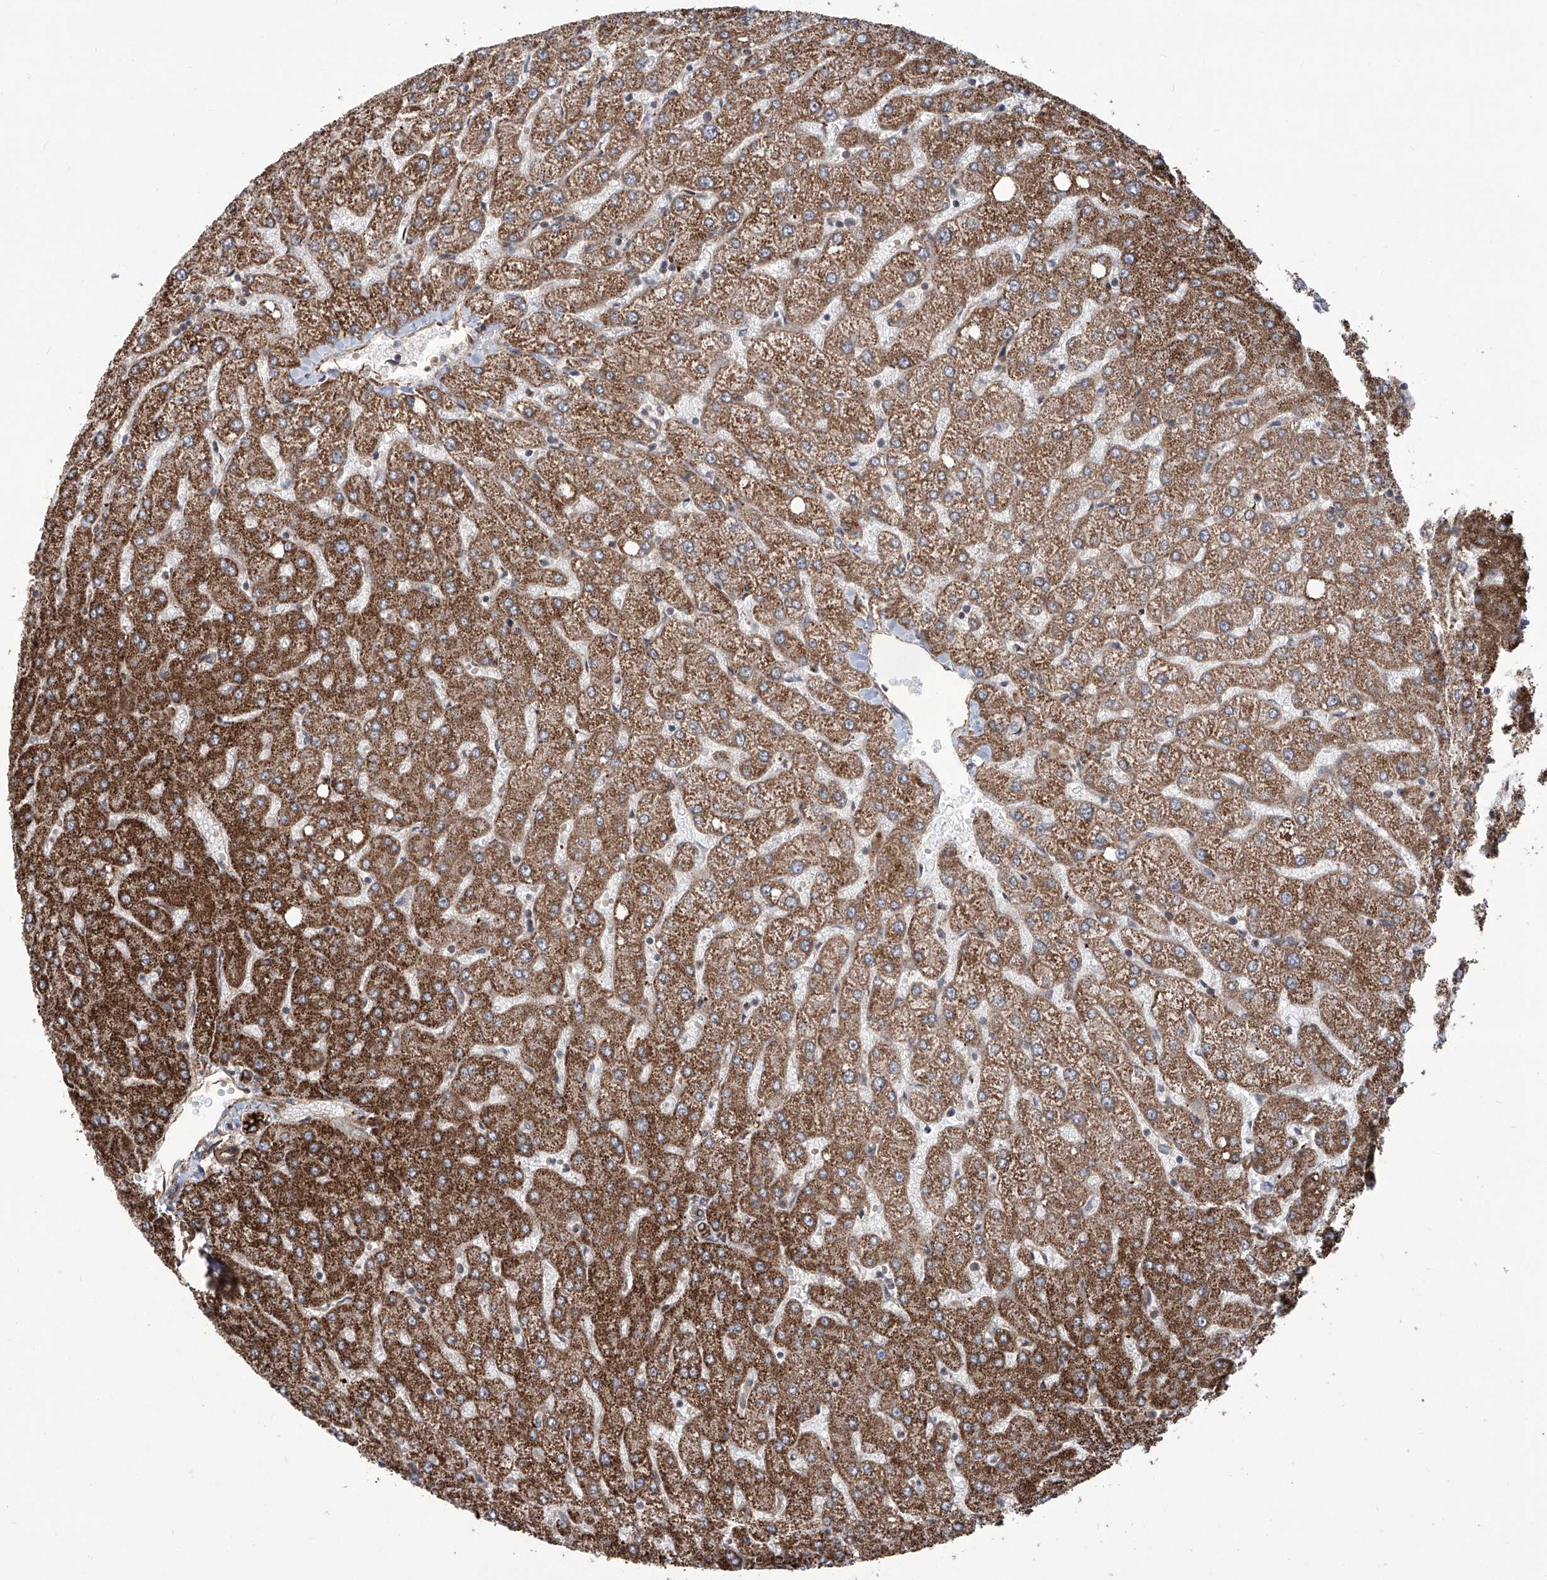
{"staining": {"intensity": "strong", "quantity": ">75%", "location": "cytoplasmic/membranous"}, "tissue": "liver", "cell_type": "Cholangiocytes", "image_type": "normal", "snomed": [{"axis": "morphology", "description": "Normal tissue, NOS"}, {"axis": "topography", "description": "Liver"}], "caption": "This is a photomicrograph of immunohistochemistry (IHC) staining of benign liver, which shows strong expression in the cytoplasmic/membranous of cholangiocytes.", "gene": "APAF1", "patient": {"sex": "female", "age": 54}}